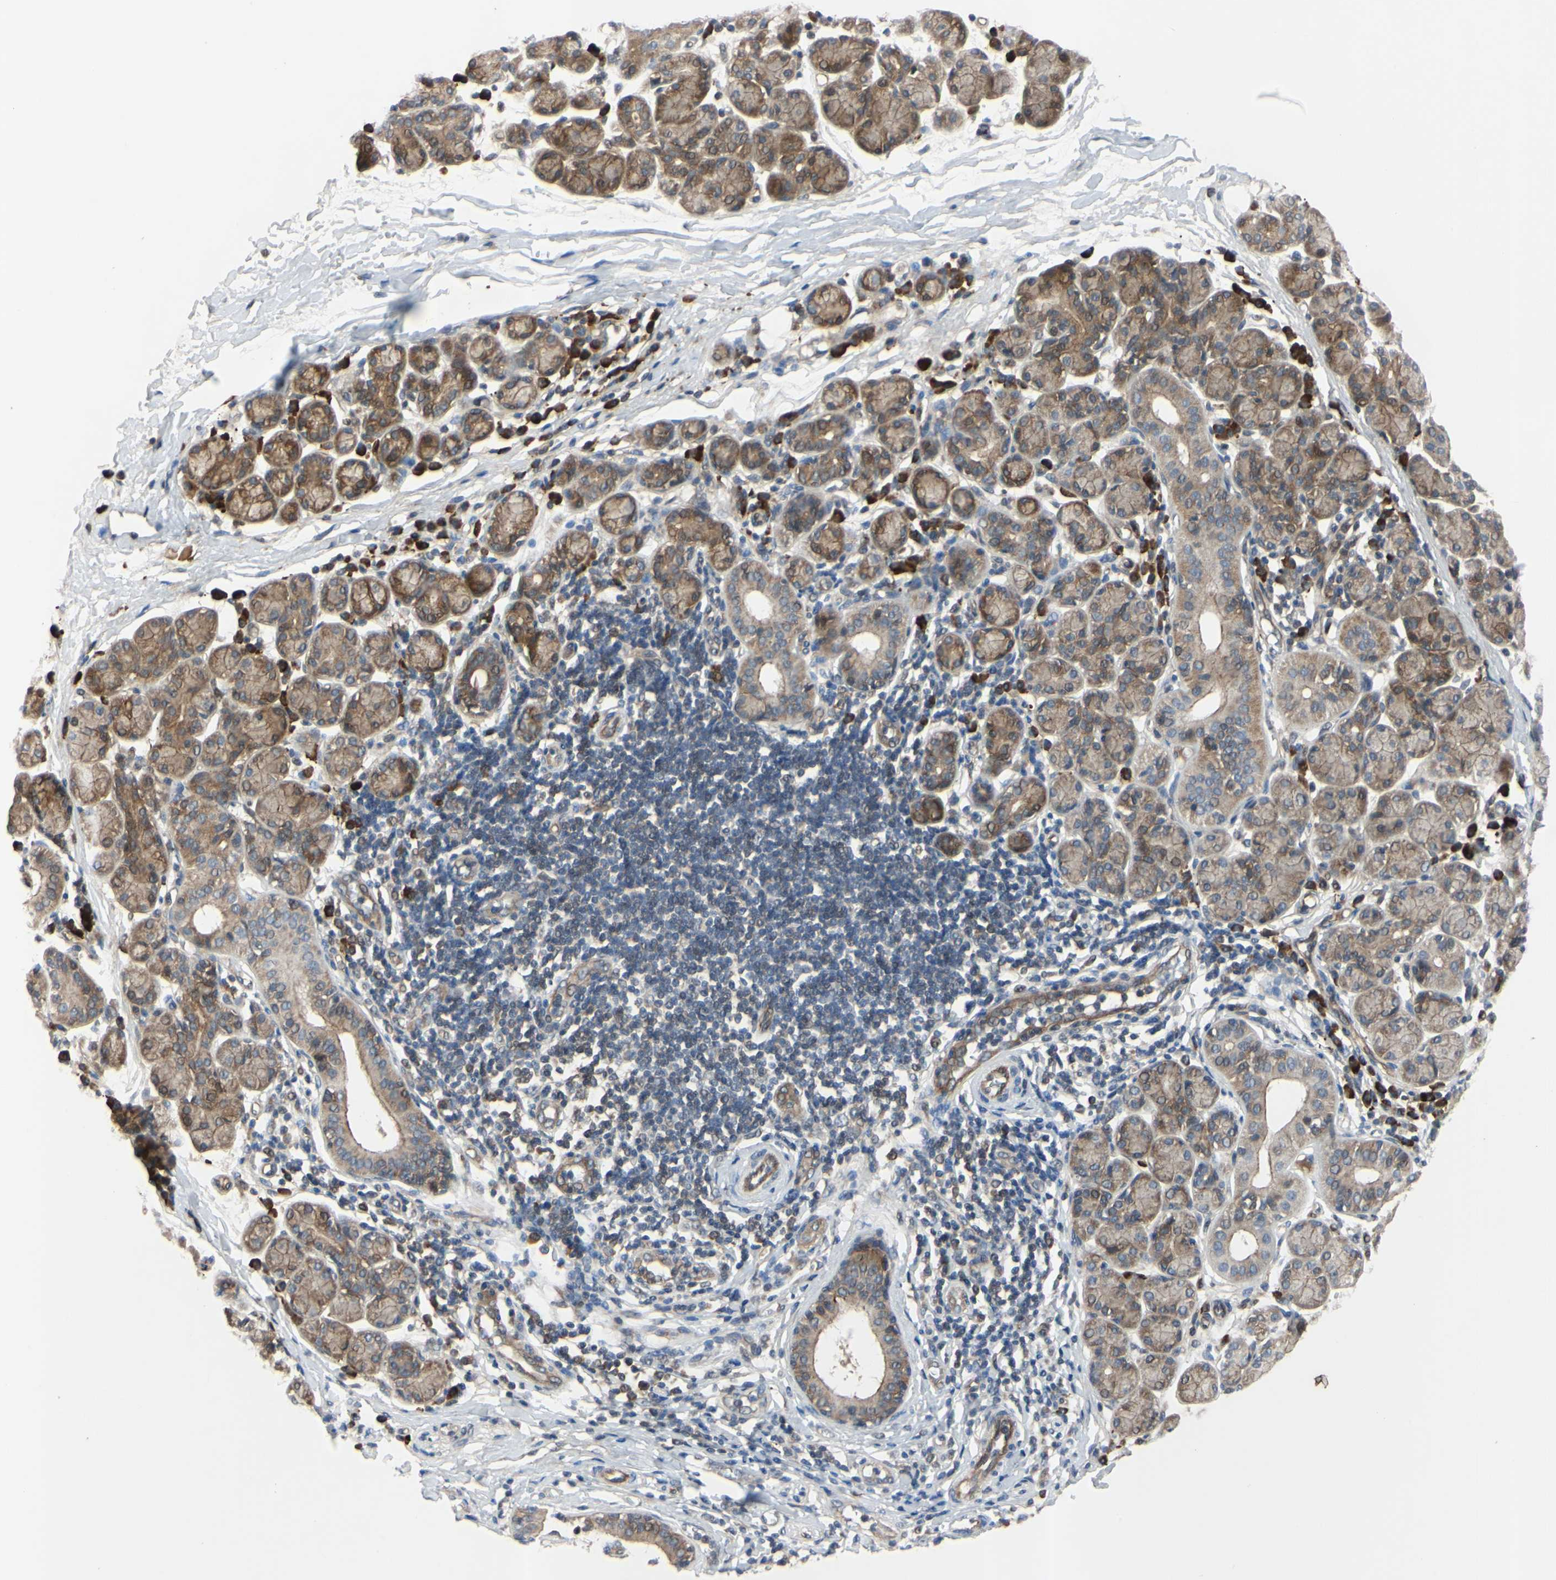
{"staining": {"intensity": "moderate", "quantity": "25%-75%", "location": "cytoplasmic/membranous"}, "tissue": "salivary gland", "cell_type": "Glandular cells", "image_type": "normal", "snomed": [{"axis": "morphology", "description": "Normal tissue, NOS"}, {"axis": "morphology", "description": "Inflammation, NOS"}, {"axis": "topography", "description": "Lymph node"}, {"axis": "topography", "description": "Salivary gland"}], "caption": "A brown stain labels moderate cytoplasmic/membranous expression of a protein in glandular cells of unremarkable salivary gland.", "gene": "XIAP", "patient": {"sex": "male", "age": 3}}